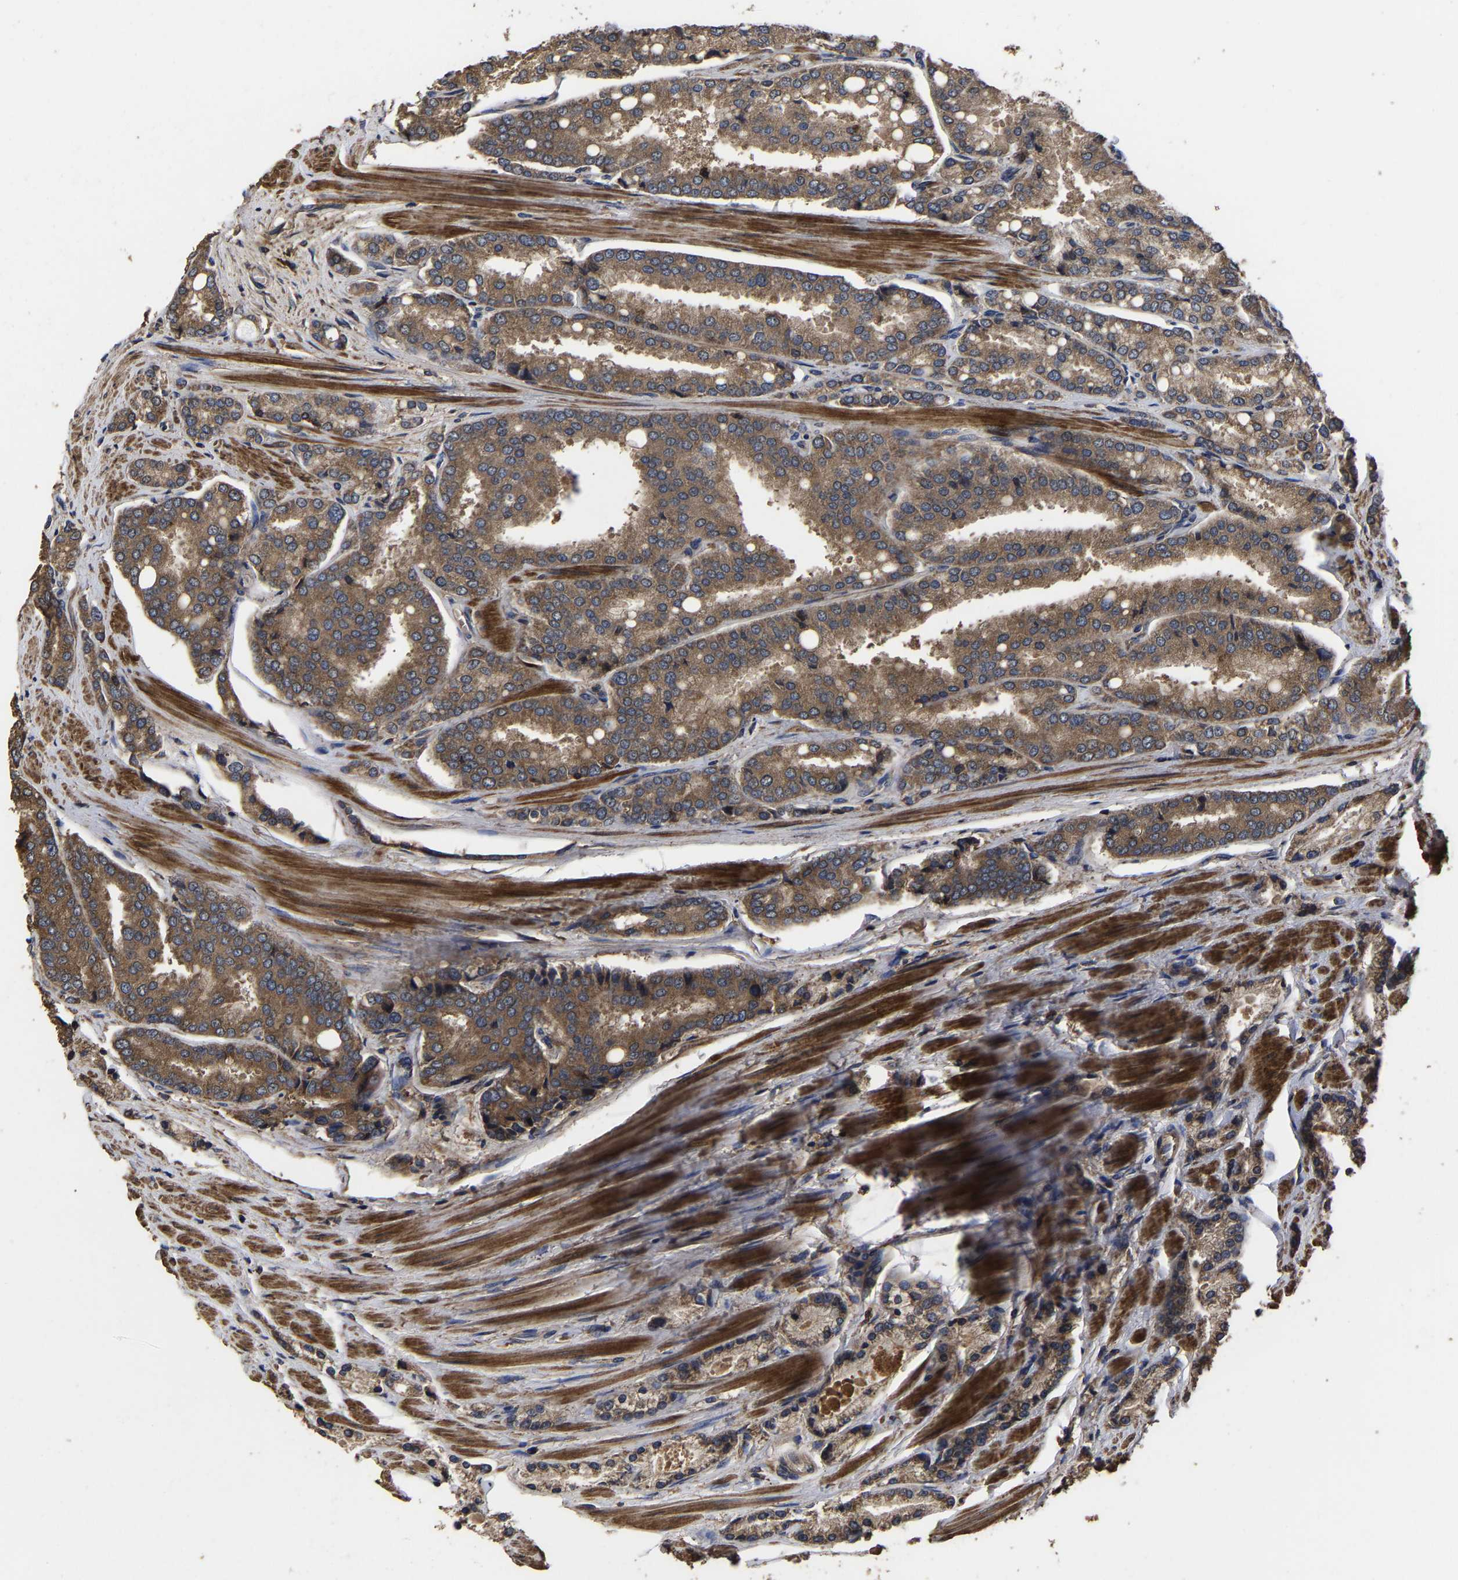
{"staining": {"intensity": "moderate", "quantity": ">75%", "location": "cytoplasmic/membranous"}, "tissue": "prostate cancer", "cell_type": "Tumor cells", "image_type": "cancer", "snomed": [{"axis": "morphology", "description": "Adenocarcinoma, High grade"}, {"axis": "topography", "description": "Prostate"}], "caption": "Prostate cancer was stained to show a protein in brown. There is medium levels of moderate cytoplasmic/membranous staining in approximately >75% of tumor cells.", "gene": "ITCH", "patient": {"sex": "male", "age": 50}}